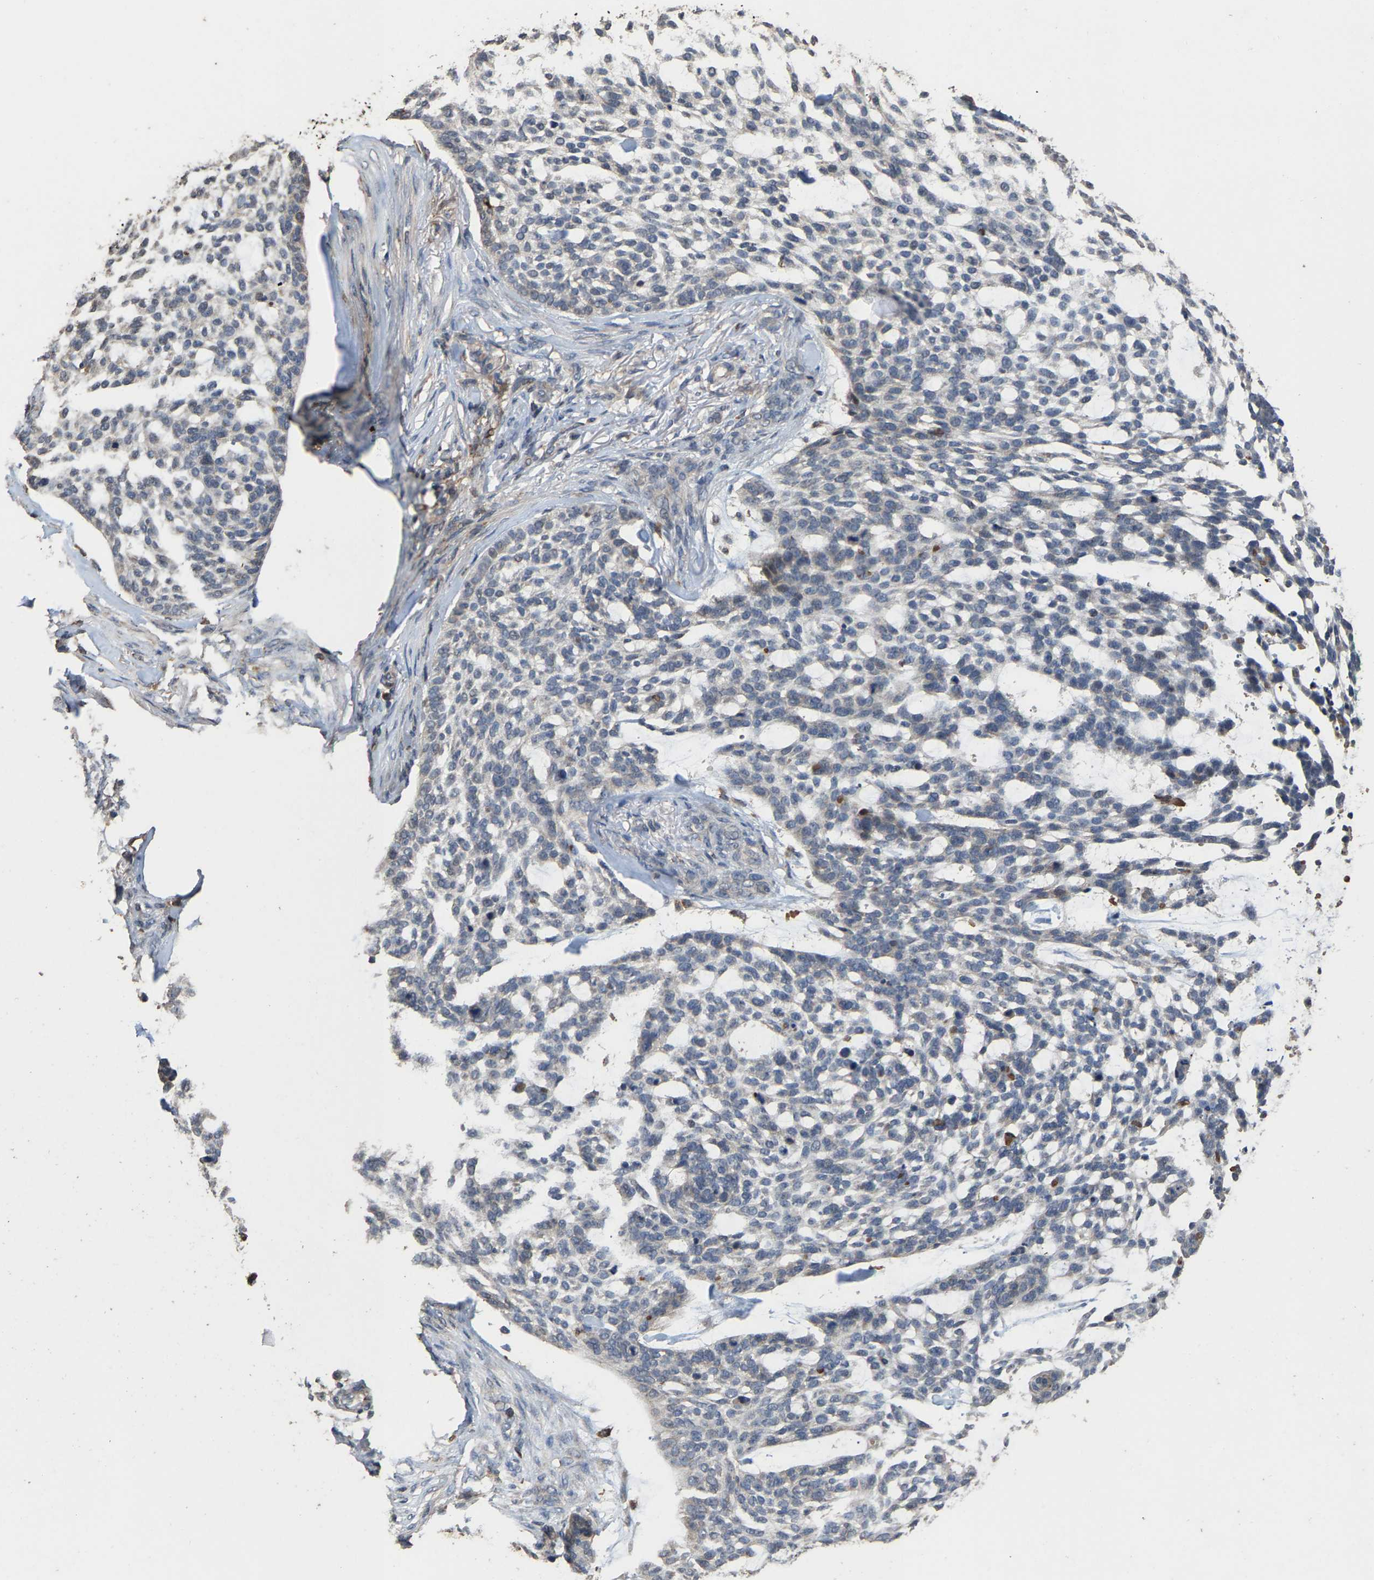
{"staining": {"intensity": "negative", "quantity": "none", "location": "none"}, "tissue": "skin cancer", "cell_type": "Tumor cells", "image_type": "cancer", "snomed": [{"axis": "morphology", "description": "Basal cell carcinoma"}, {"axis": "topography", "description": "Skin"}], "caption": "Photomicrograph shows no protein staining in tumor cells of skin basal cell carcinoma tissue.", "gene": "TDRKH", "patient": {"sex": "female", "age": 64}}